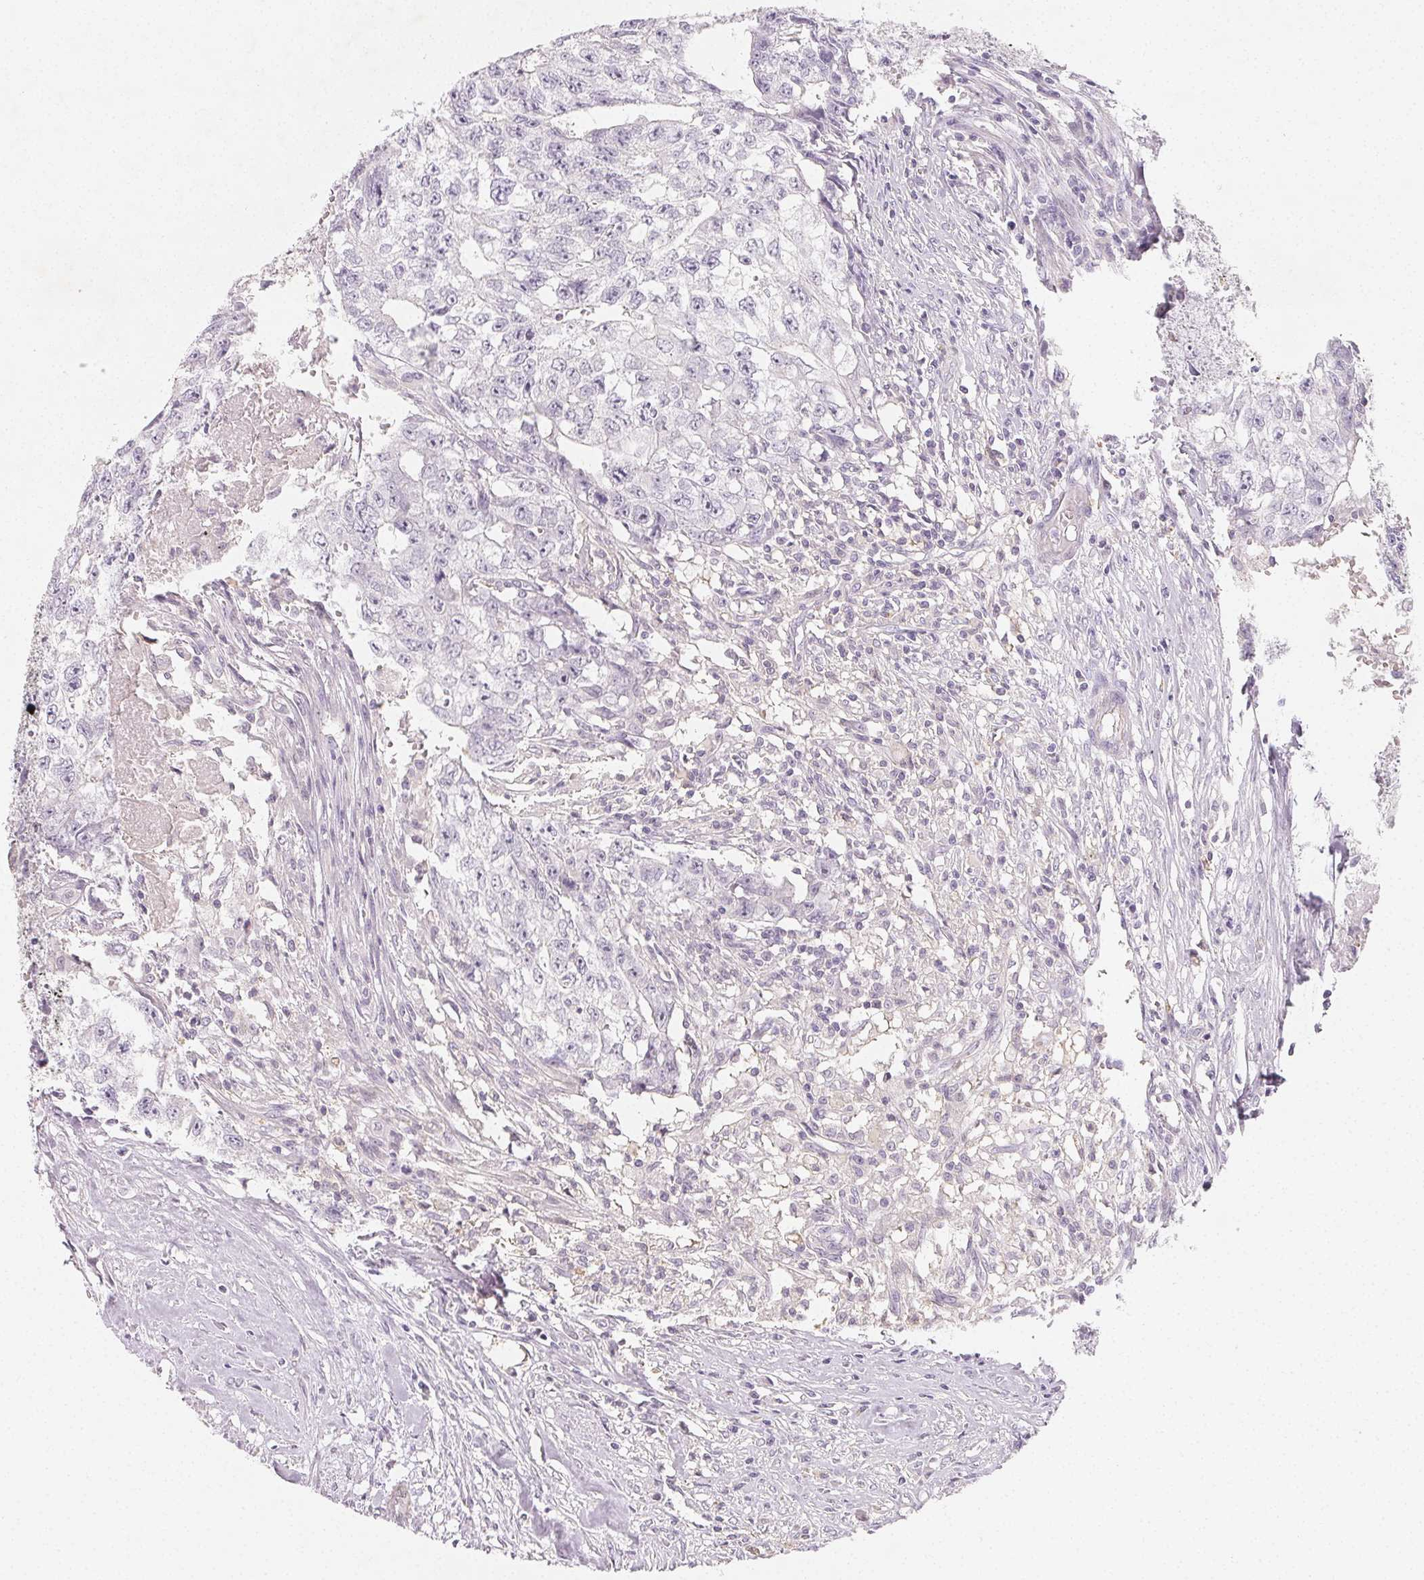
{"staining": {"intensity": "negative", "quantity": "none", "location": "none"}, "tissue": "testis cancer", "cell_type": "Tumor cells", "image_type": "cancer", "snomed": [{"axis": "morphology", "description": "Carcinoma, Embryonal, NOS"}, {"axis": "morphology", "description": "Teratoma, malignant, NOS"}, {"axis": "topography", "description": "Testis"}], "caption": "Immunohistochemistry (IHC) micrograph of neoplastic tissue: human testis cancer stained with DAB (3,3'-diaminobenzidine) shows no significant protein expression in tumor cells. (DAB immunohistochemistry (IHC) with hematoxylin counter stain).", "gene": "LRRC23", "patient": {"sex": "male", "age": 24}}